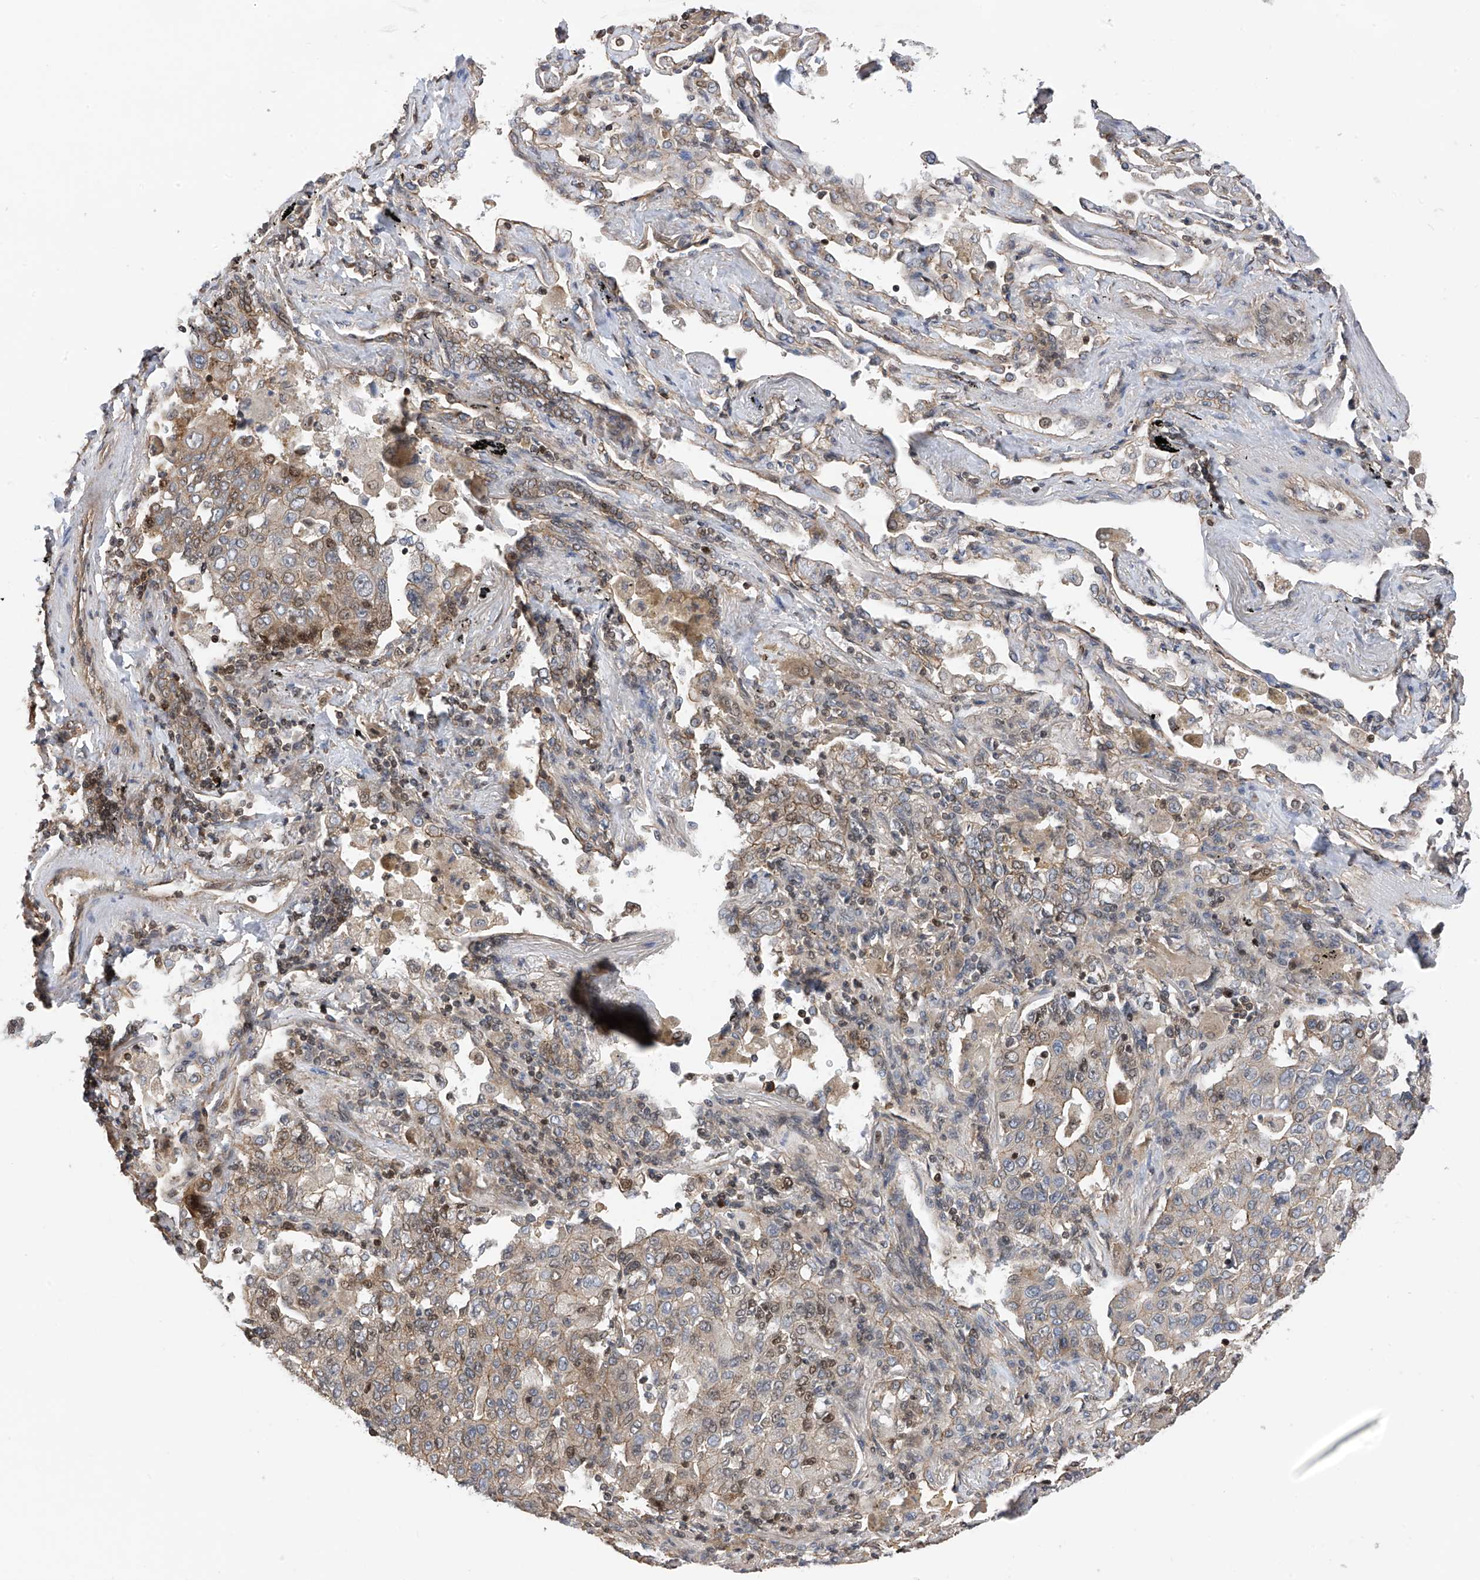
{"staining": {"intensity": "moderate", "quantity": "<25%", "location": "nuclear"}, "tissue": "lung cancer", "cell_type": "Tumor cells", "image_type": "cancer", "snomed": [{"axis": "morphology", "description": "Adenocarcinoma, NOS"}, {"axis": "topography", "description": "Lung"}], "caption": "Lung cancer stained with DAB immunohistochemistry (IHC) displays low levels of moderate nuclear positivity in approximately <25% of tumor cells. Using DAB (3,3'-diaminobenzidine) (brown) and hematoxylin (blue) stains, captured at high magnification using brightfield microscopy.", "gene": "DNAJC9", "patient": {"sex": "male", "age": 49}}